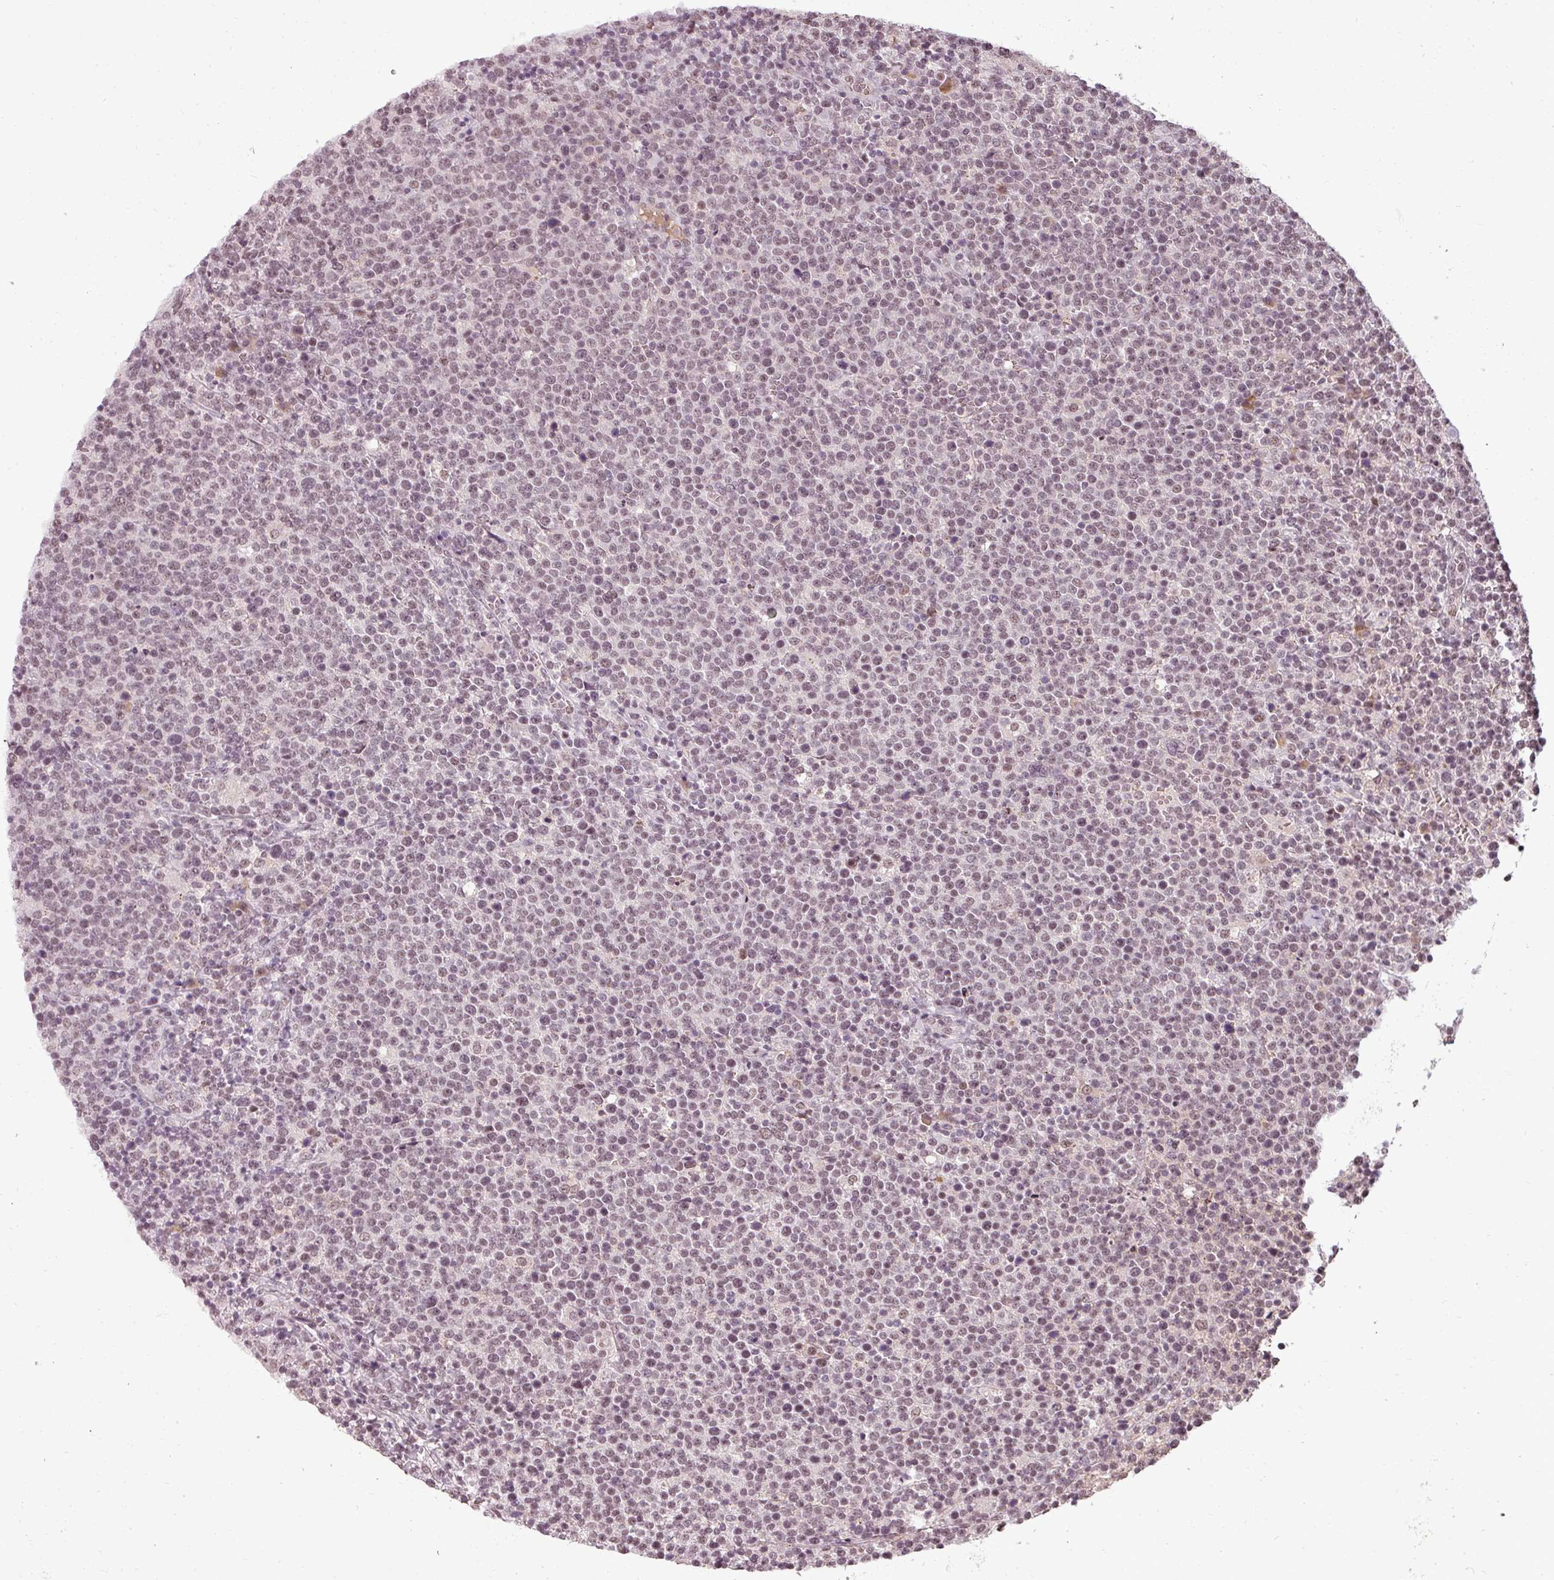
{"staining": {"intensity": "moderate", "quantity": "25%-75%", "location": "nuclear"}, "tissue": "lymphoma", "cell_type": "Tumor cells", "image_type": "cancer", "snomed": [{"axis": "morphology", "description": "Malignant lymphoma, non-Hodgkin's type, High grade"}, {"axis": "topography", "description": "Lymph node"}], "caption": "Protein expression analysis of human malignant lymphoma, non-Hodgkin's type (high-grade) reveals moderate nuclear expression in about 25%-75% of tumor cells.", "gene": "BCAS3", "patient": {"sex": "male", "age": 61}}